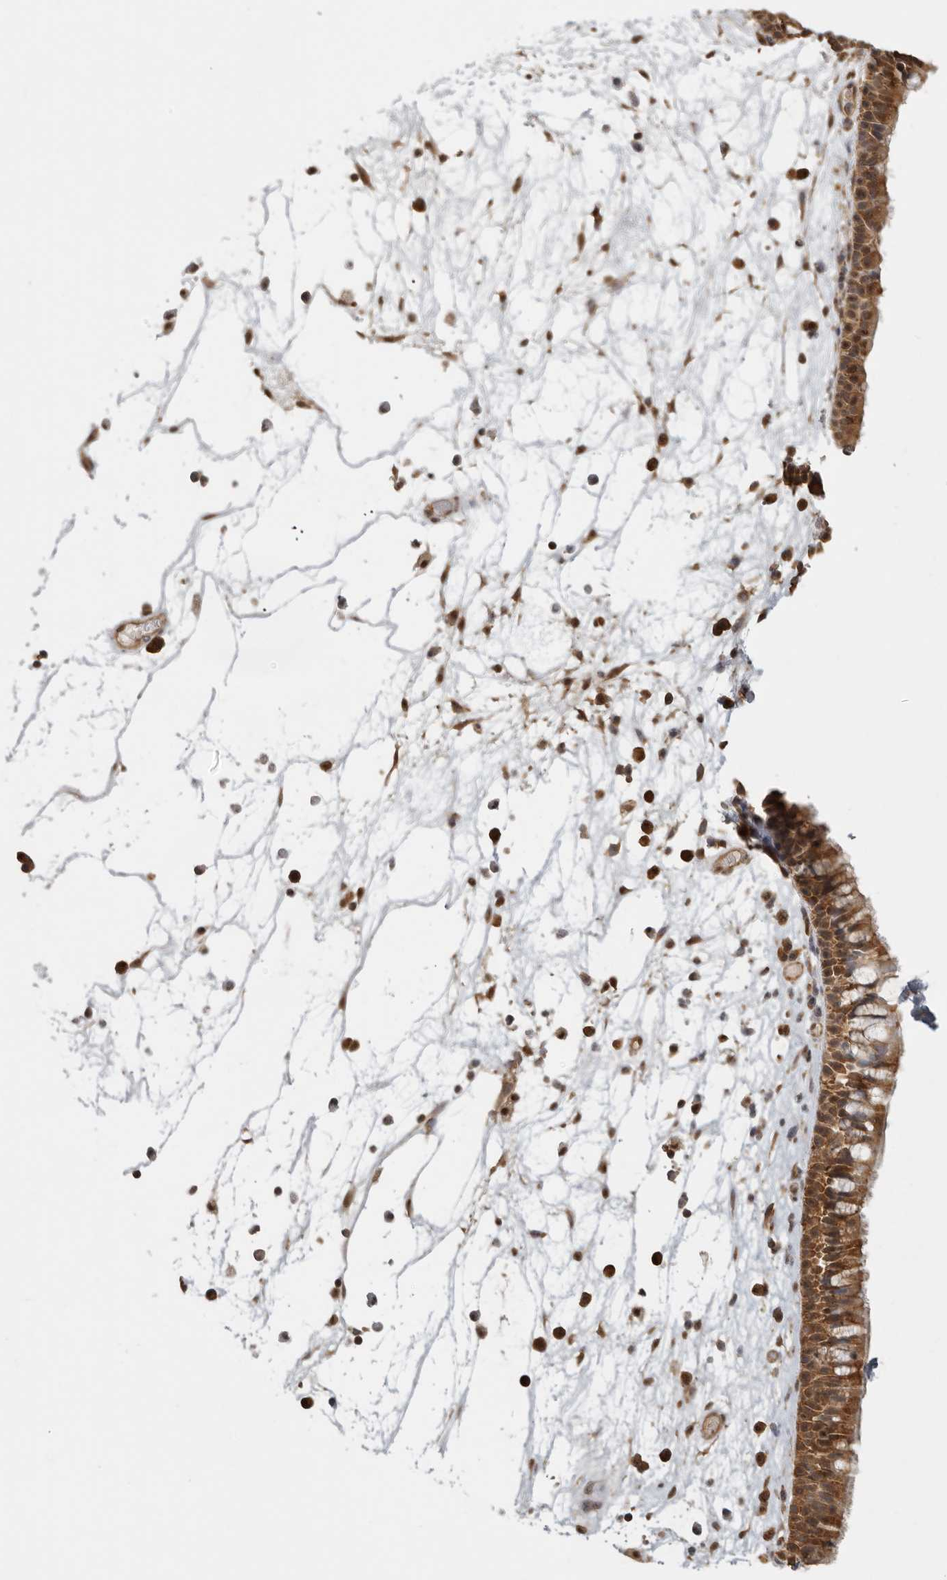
{"staining": {"intensity": "moderate", "quantity": ">75%", "location": "cytoplasmic/membranous,nuclear"}, "tissue": "nasopharynx", "cell_type": "Respiratory epithelial cells", "image_type": "normal", "snomed": [{"axis": "morphology", "description": "Normal tissue, NOS"}, {"axis": "morphology", "description": "Inflammation, NOS"}, {"axis": "morphology", "description": "Malignant melanoma, Metastatic site"}, {"axis": "topography", "description": "Nasopharynx"}], "caption": "An immunohistochemistry image of unremarkable tissue is shown. Protein staining in brown labels moderate cytoplasmic/membranous,nuclear positivity in nasopharynx within respiratory epithelial cells.", "gene": "PSMA5", "patient": {"sex": "male", "age": 70}}